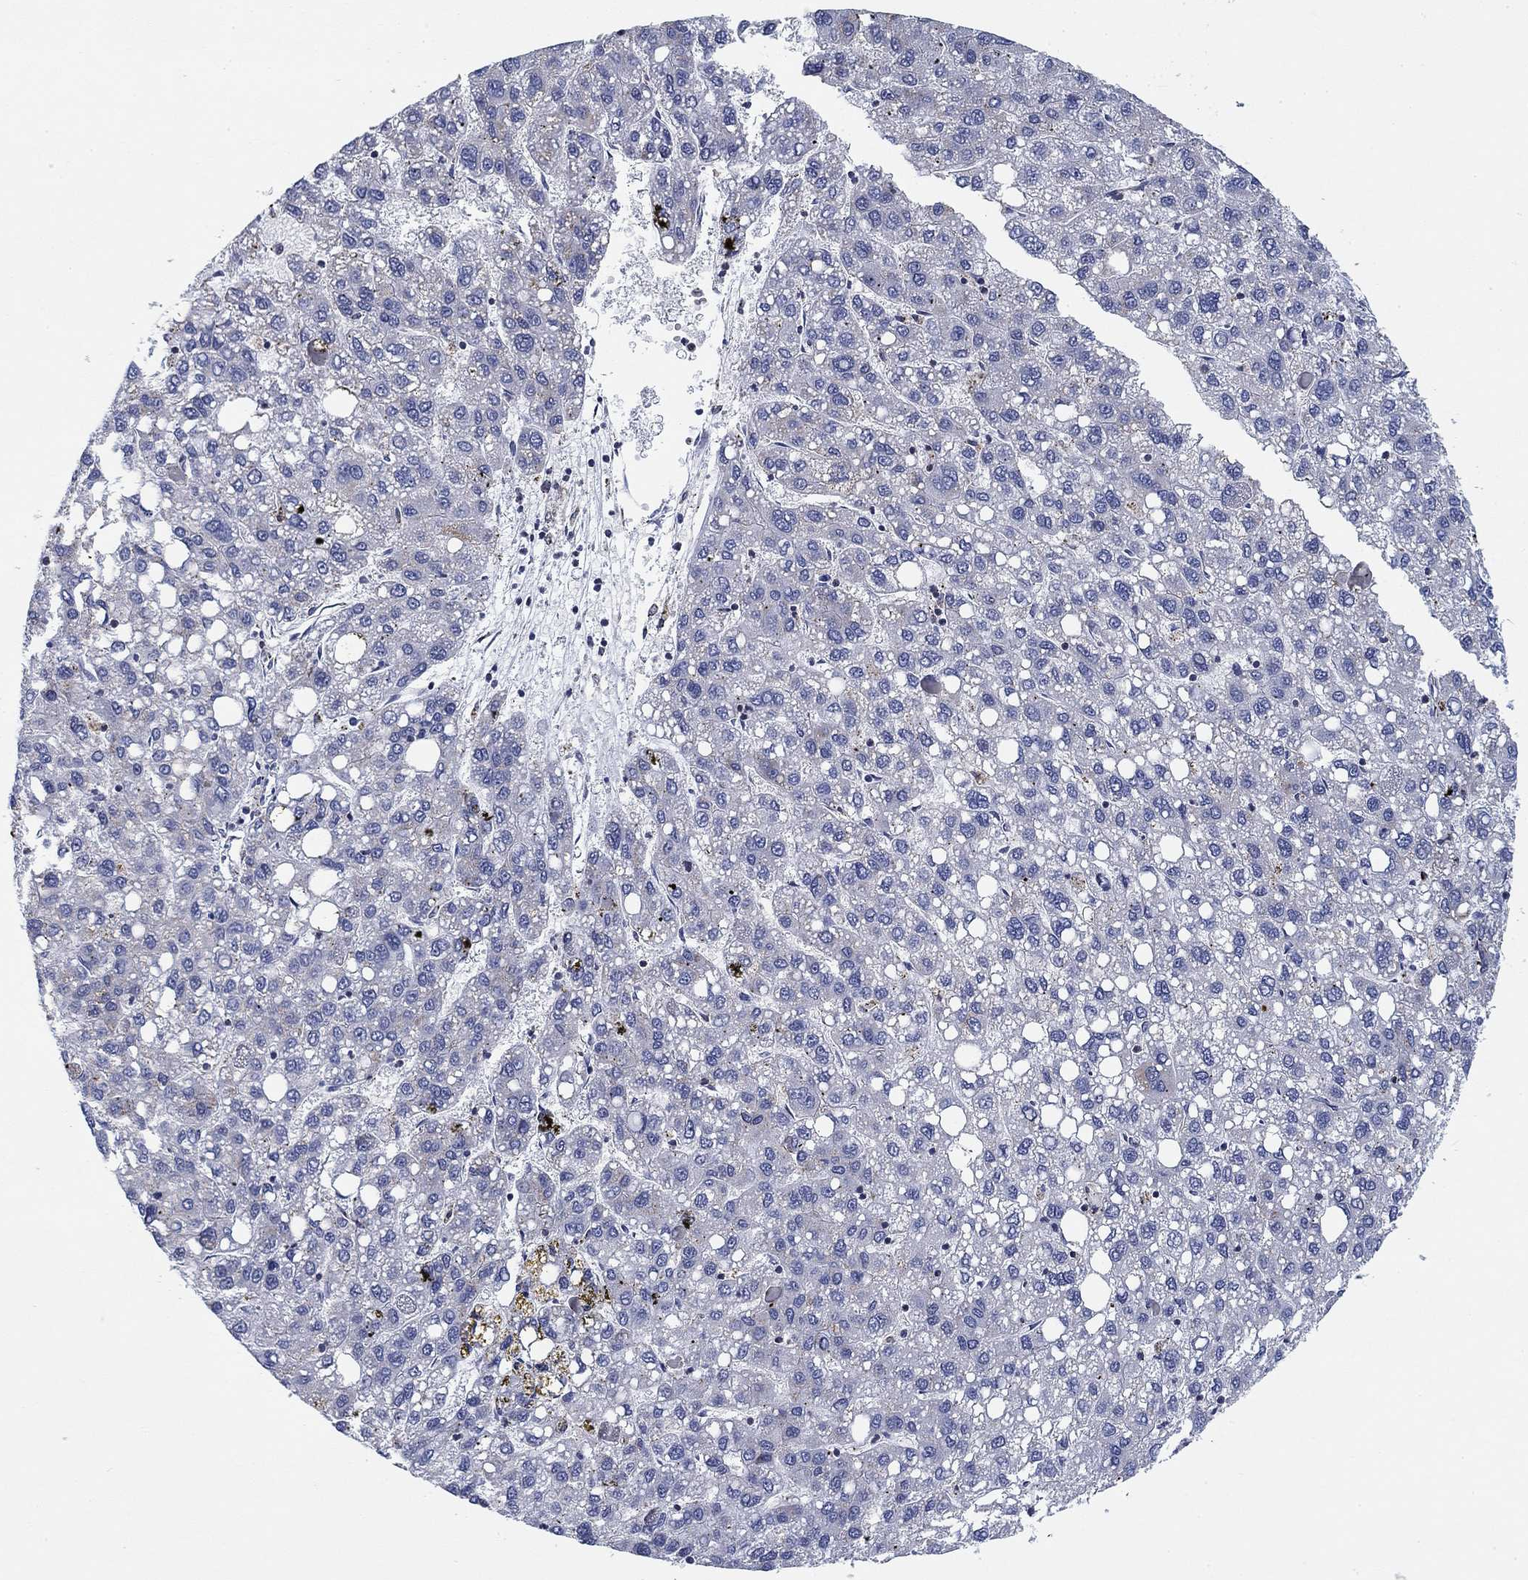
{"staining": {"intensity": "negative", "quantity": "none", "location": "none"}, "tissue": "liver cancer", "cell_type": "Tumor cells", "image_type": "cancer", "snomed": [{"axis": "morphology", "description": "Carcinoma, Hepatocellular, NOS"}, {"axis": "topography", "description": "Liver"}], "caption": "An image of liver hepatocellular carcinoma stained for a protein reveals no brown staining in tumor cells.", "gene": "NACAD", "patient": {"sex": "female", "age": 82}}